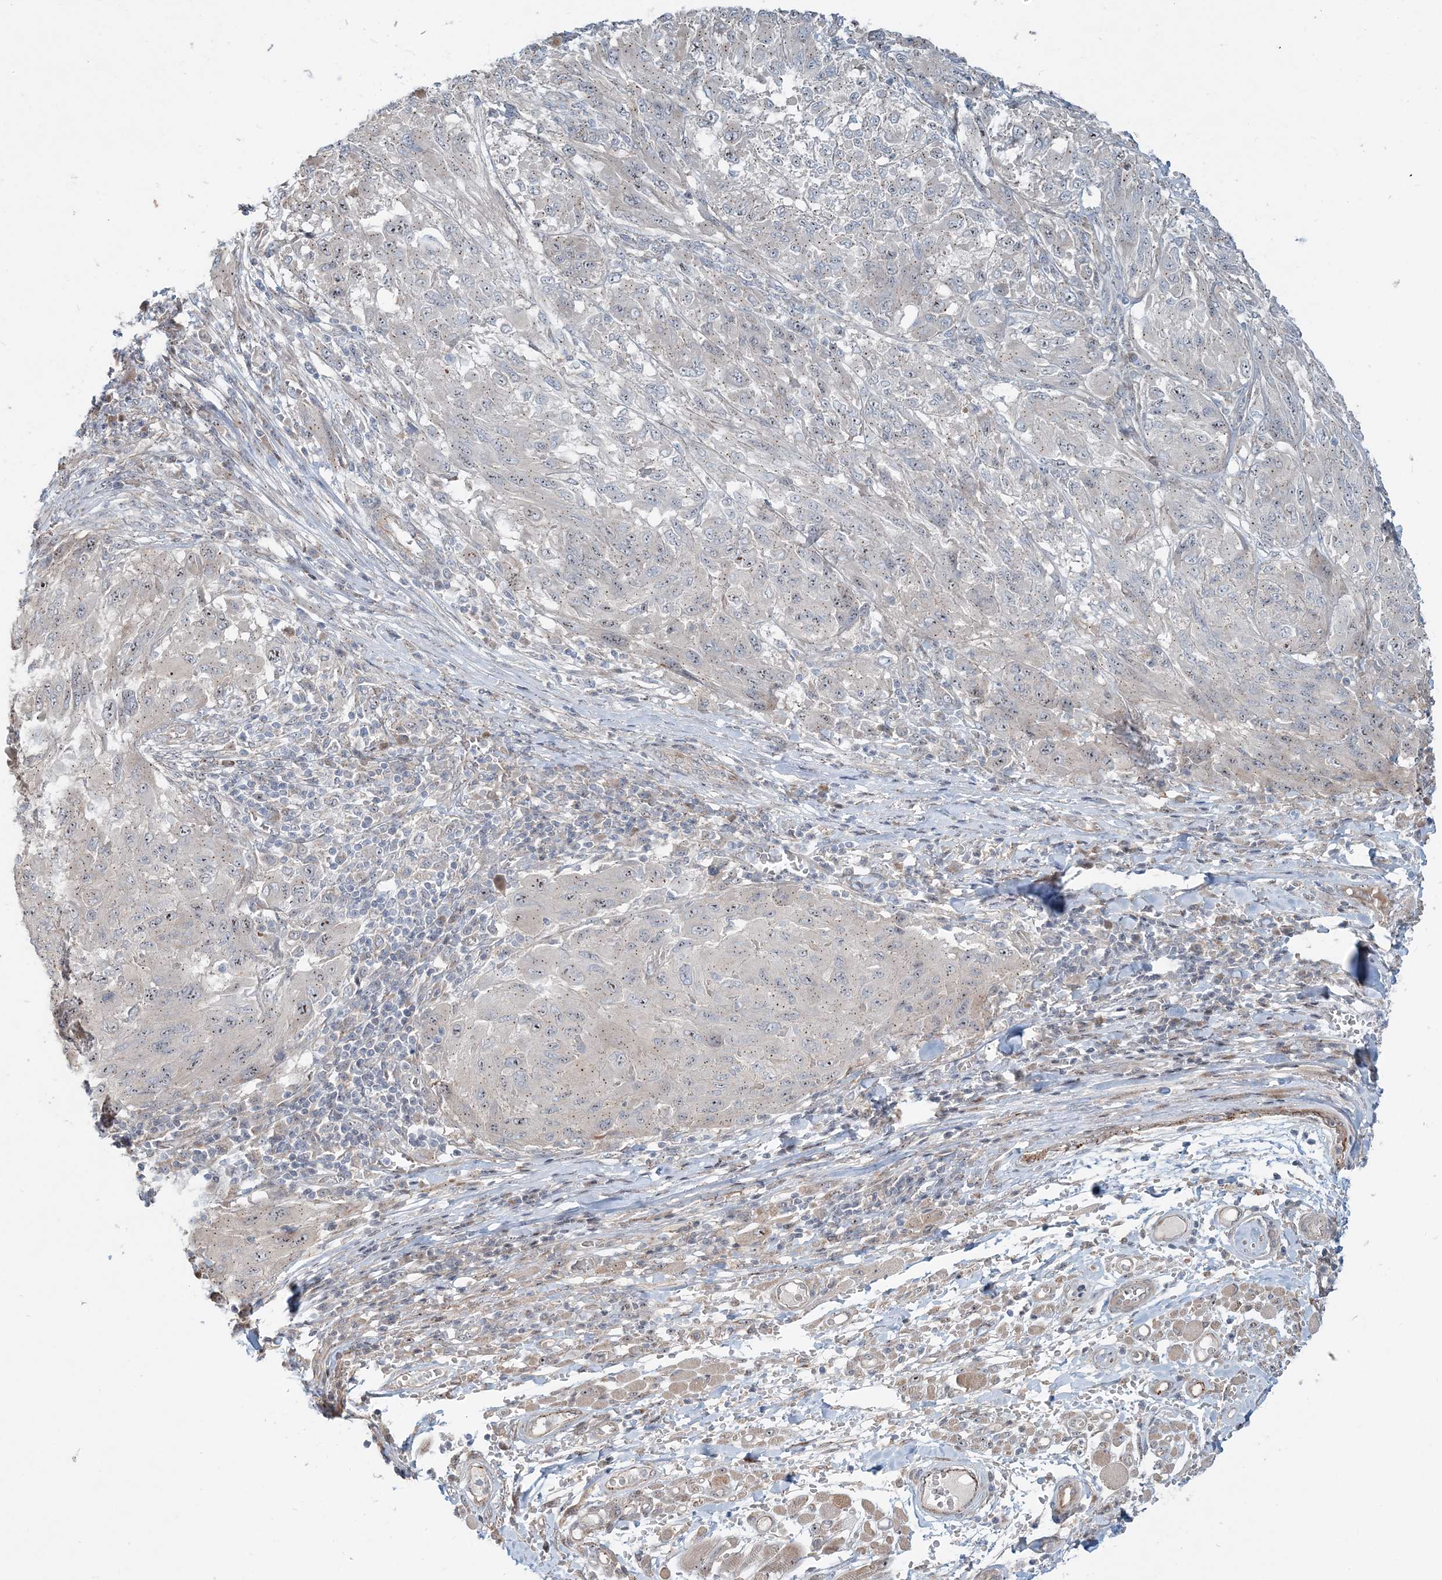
{"staining": {"intensity": "negative", "quantity": "none", "location": "none"}, "tissue": "melanoma", "cell_type": "Tumor cells", "image_type": "cancer", "snomed": [{"axis": "morphology", "description": "Malignant melanoma, NOS"}, {"axis": "topography", "description": "Skin"}], "caption": "The image exhibits no significant expression in tumor cells of malignant melanoma.", "gene": "CXXC5", "patient": {"sex": "female", "age": 91}}